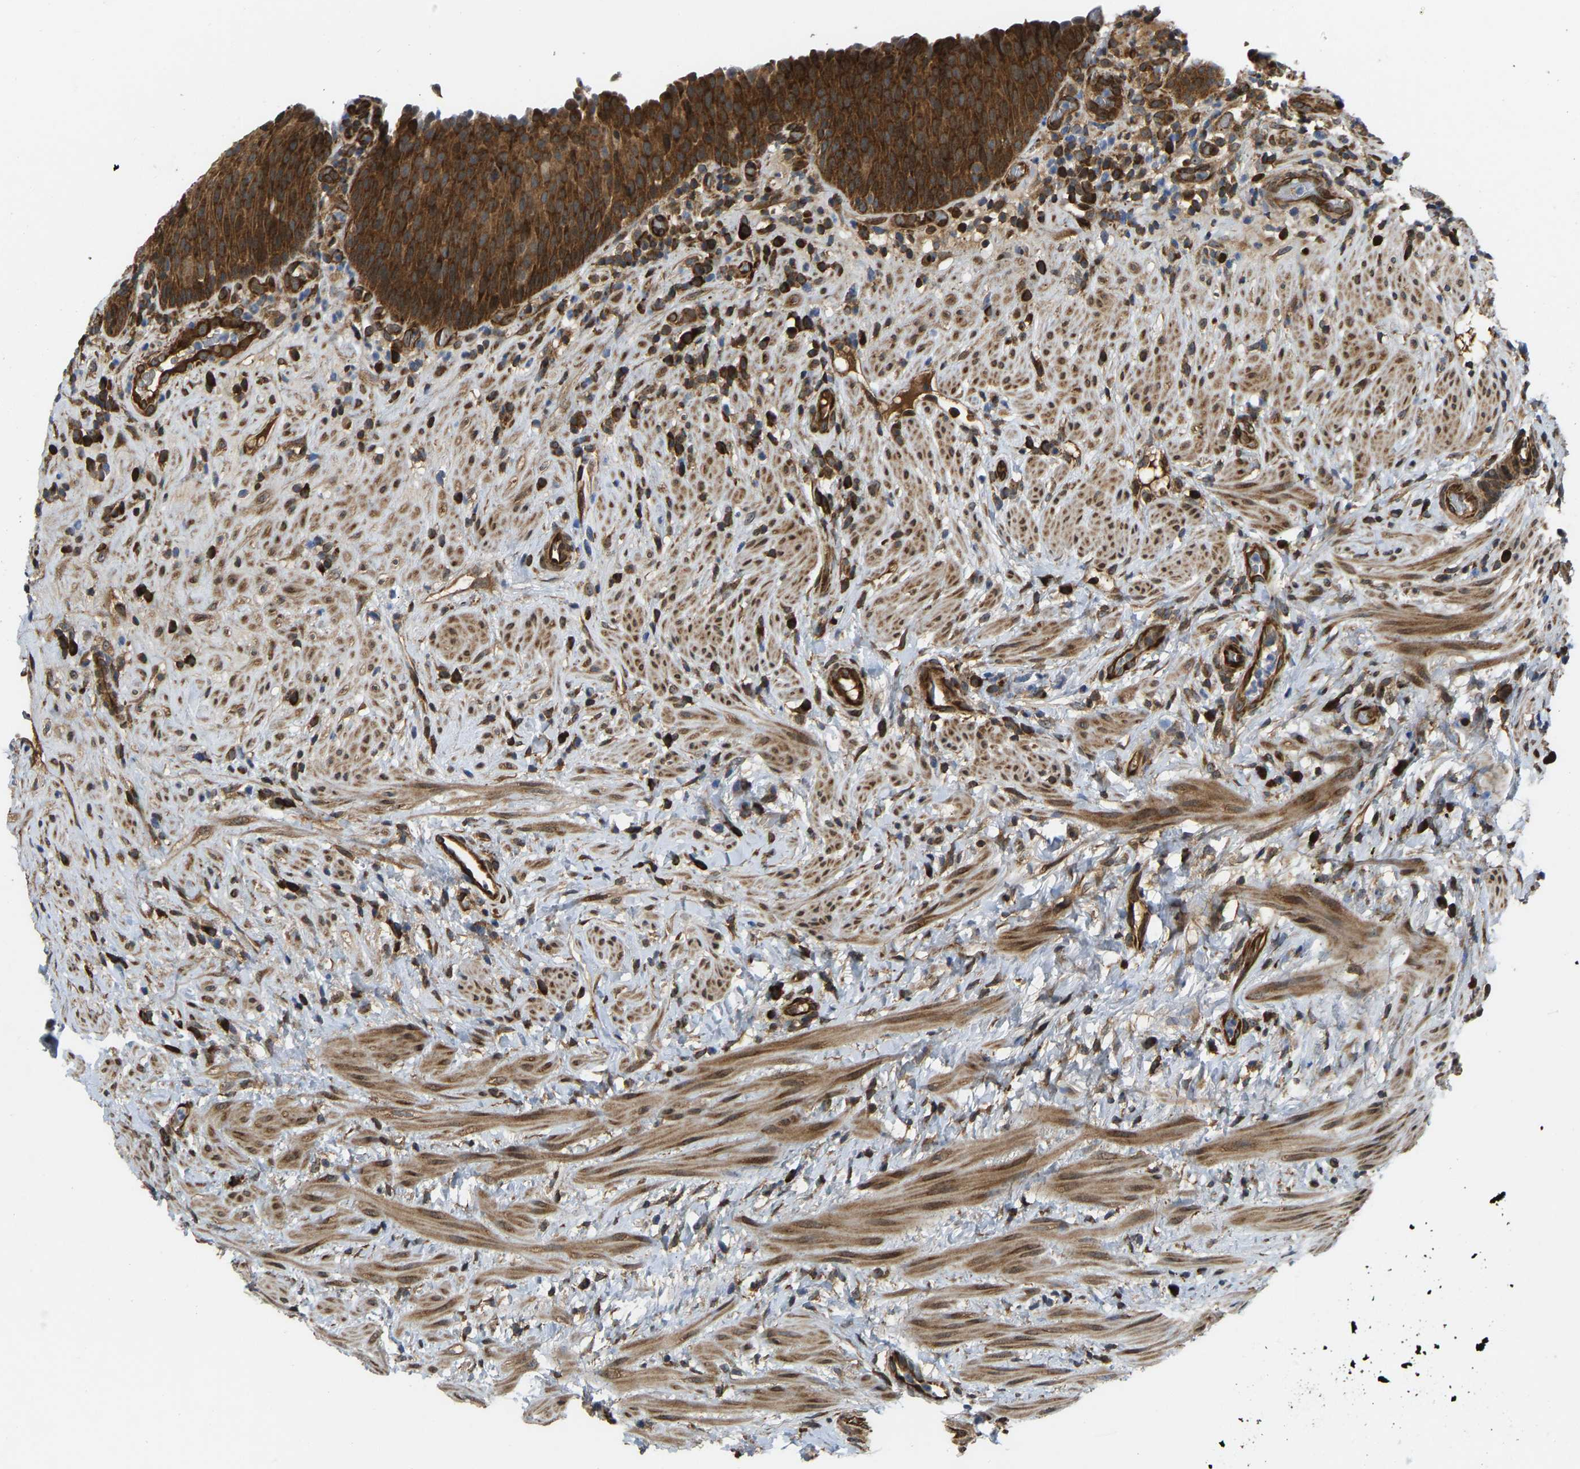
{"staining": {"intensity": "strong", "quantity": ">75%", "location": "cytoplasmic/membranous"}, "tissue": "urothelial cancer", "cell_type": "Tumor cells", "image_type": "cancer", "snomed": [{"axis": "morphology", "description": "Urothelial carcinoma, Low grade"}, {"axis": "topography", "description": "Urinary bladder"}], "caption": "Urothelial carcinoma (low-grade) was stained to show a protein in brown. There is high levels of strong cytoplasmic/membranous expression in approximately >75% of tumor cells.", "gene": "RASGRF2", "patient": {"sex": "female", "age": 75}}